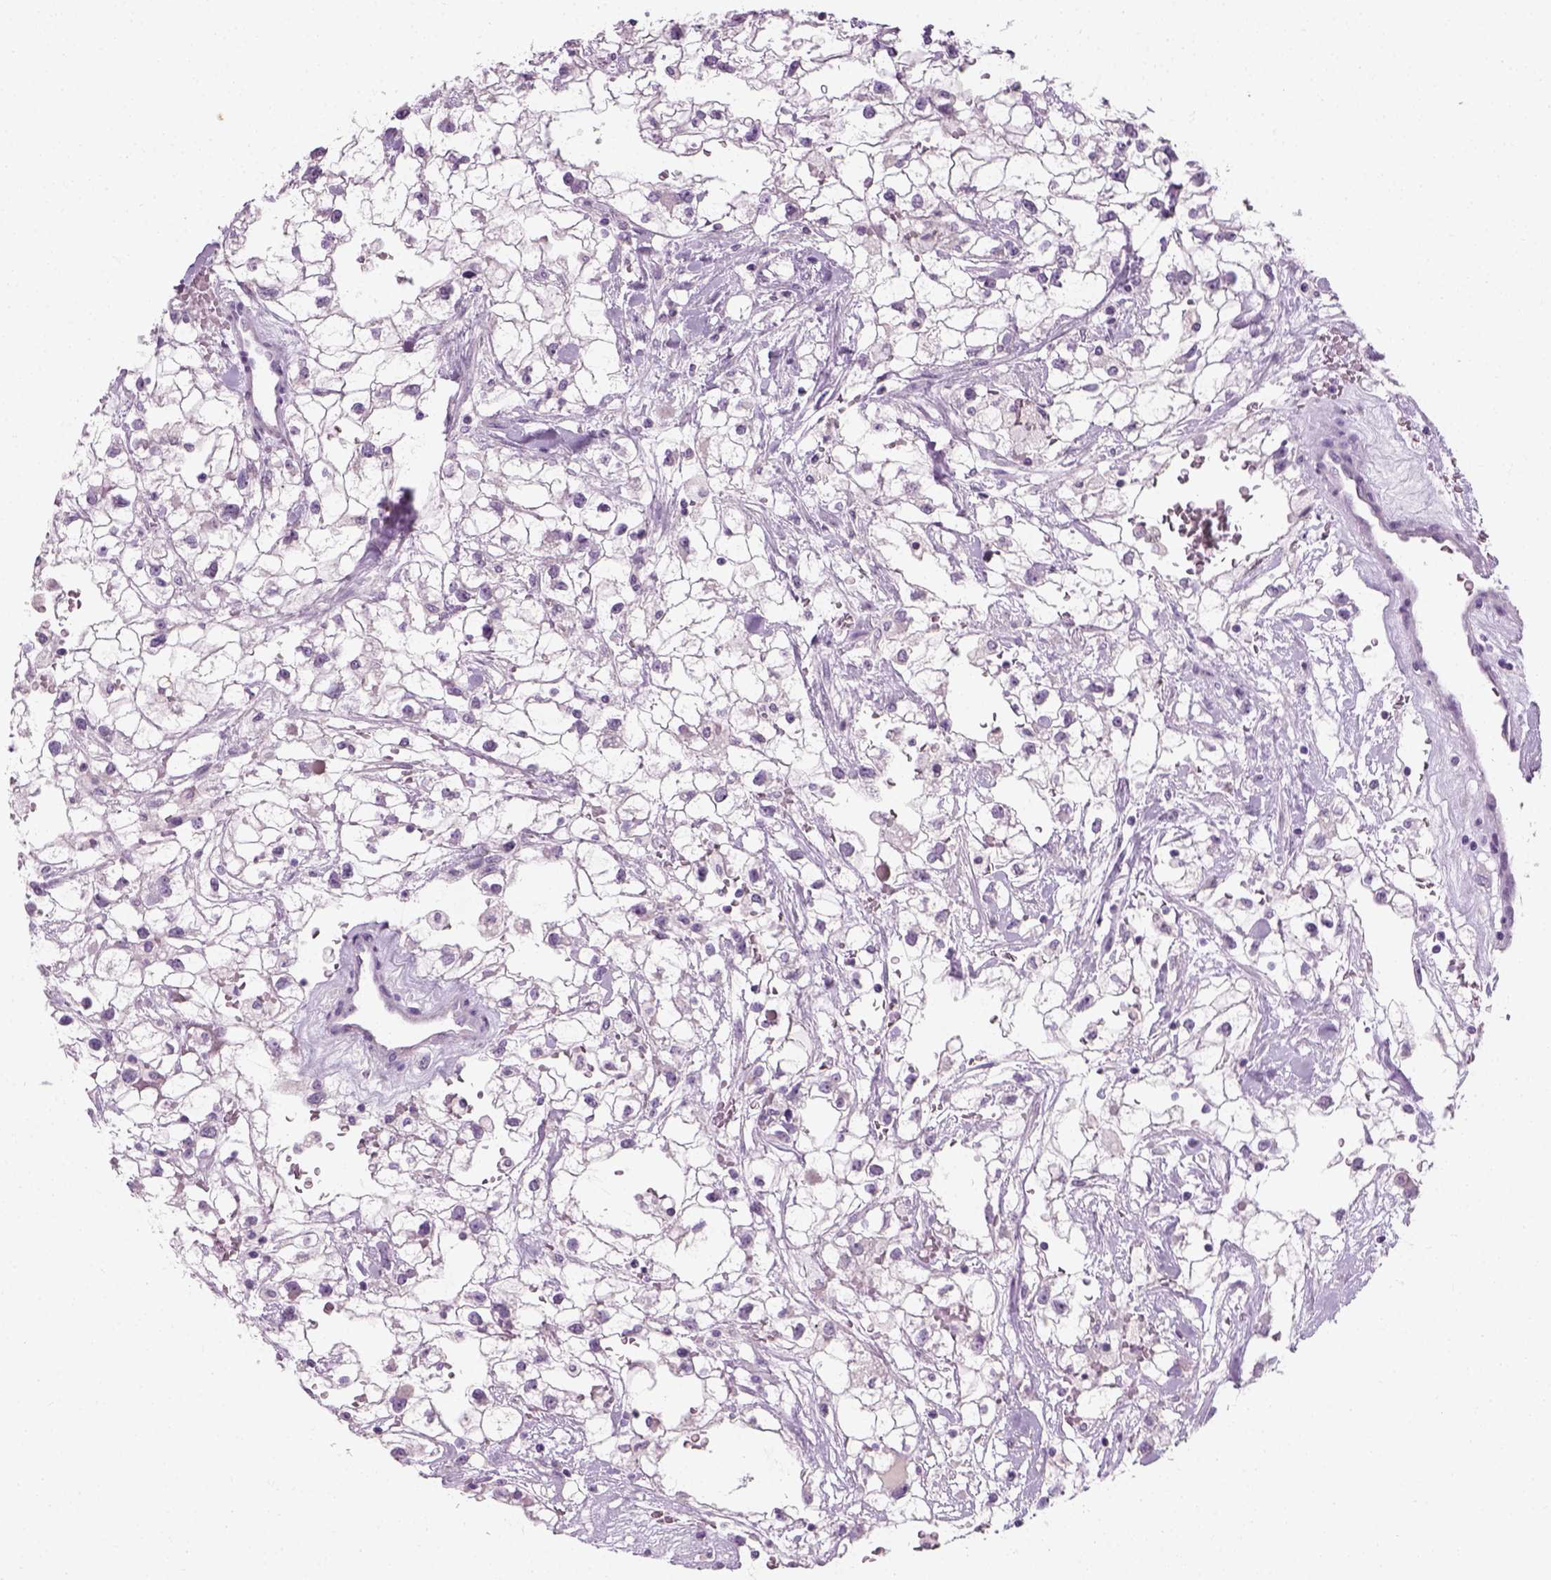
{"staining": {"intensity": "negative", "quantity": "none", "location": "none"}, "tissue": "renal cancer", "cell_type": "Tumor cells", "image_type": "cancer", "snomed": [{"axis": "morphology", "description": "Adenocarcinoma, NOS"}, {"axis": "topography", "description": "Kidney"}], "caption": "Protein analysis of renal cancer (adenocarcinoma) displays no significant staining in tumor cells. (Stains: DAB immunohistochemistry (IHC) with hematoxylin counter stain, Microscopy: brightfield microscopy at high magnification).", "gene": "TH", "patient": {"sex": "male", "age": 59}}